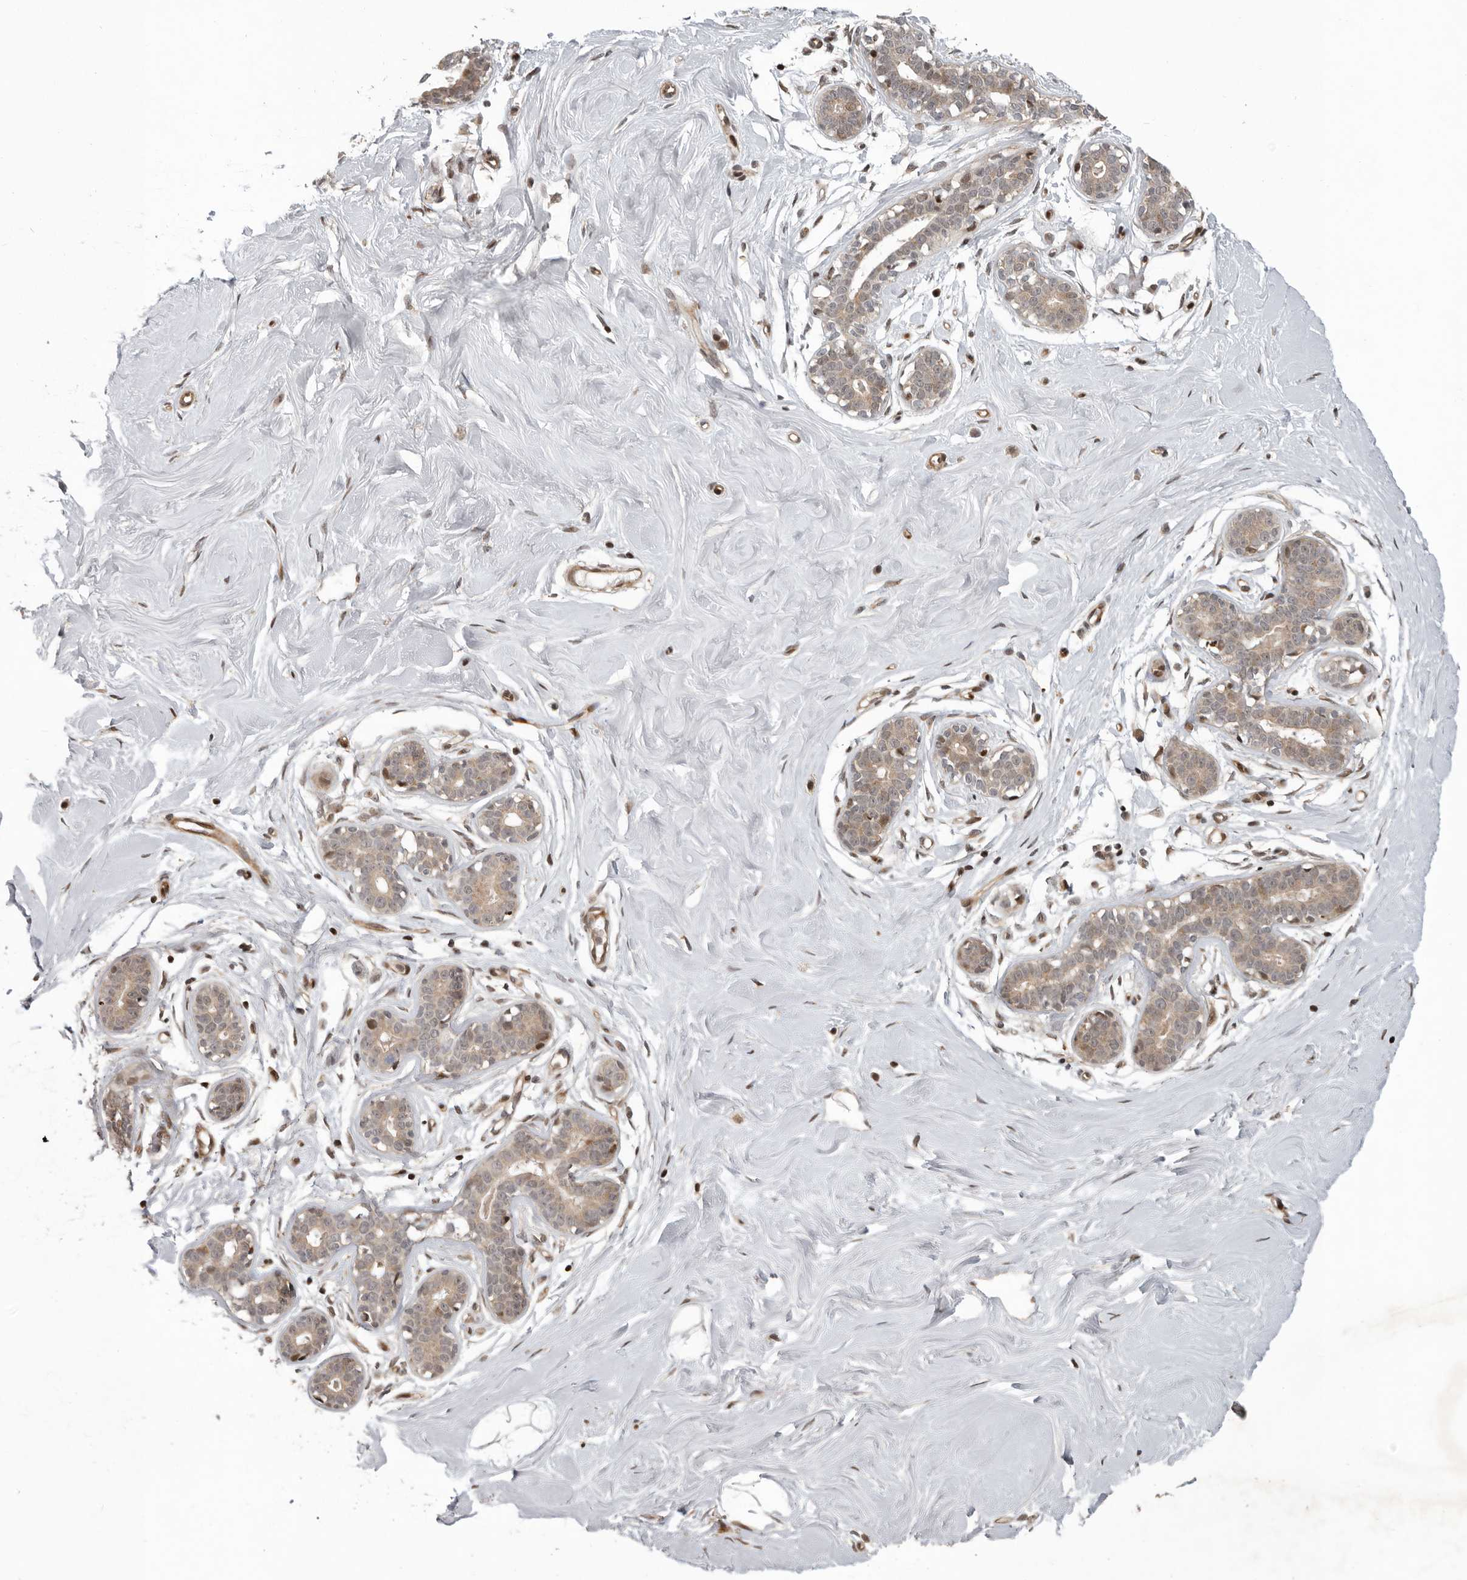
{"staining": {"intensity": "negative", "quantity": "none", "location": "none"}, "tissue": "breast", "cell_type": "Adipocytes", "image_type": "normal", "snomed": [{"axis": "morphology", "description": "Normal tissue, NOS"}, {"axis": "topography", "description": "Breast"}], "caption": "Immunohistochemistry (IHC) histopathology image of benign human breast stained for a protein (brown), which demonstrates no positivity in adipocytes. Nuclei are stained in blue.", "gene": "RABIF", "patient": {"sex": "female", "age": 23}}